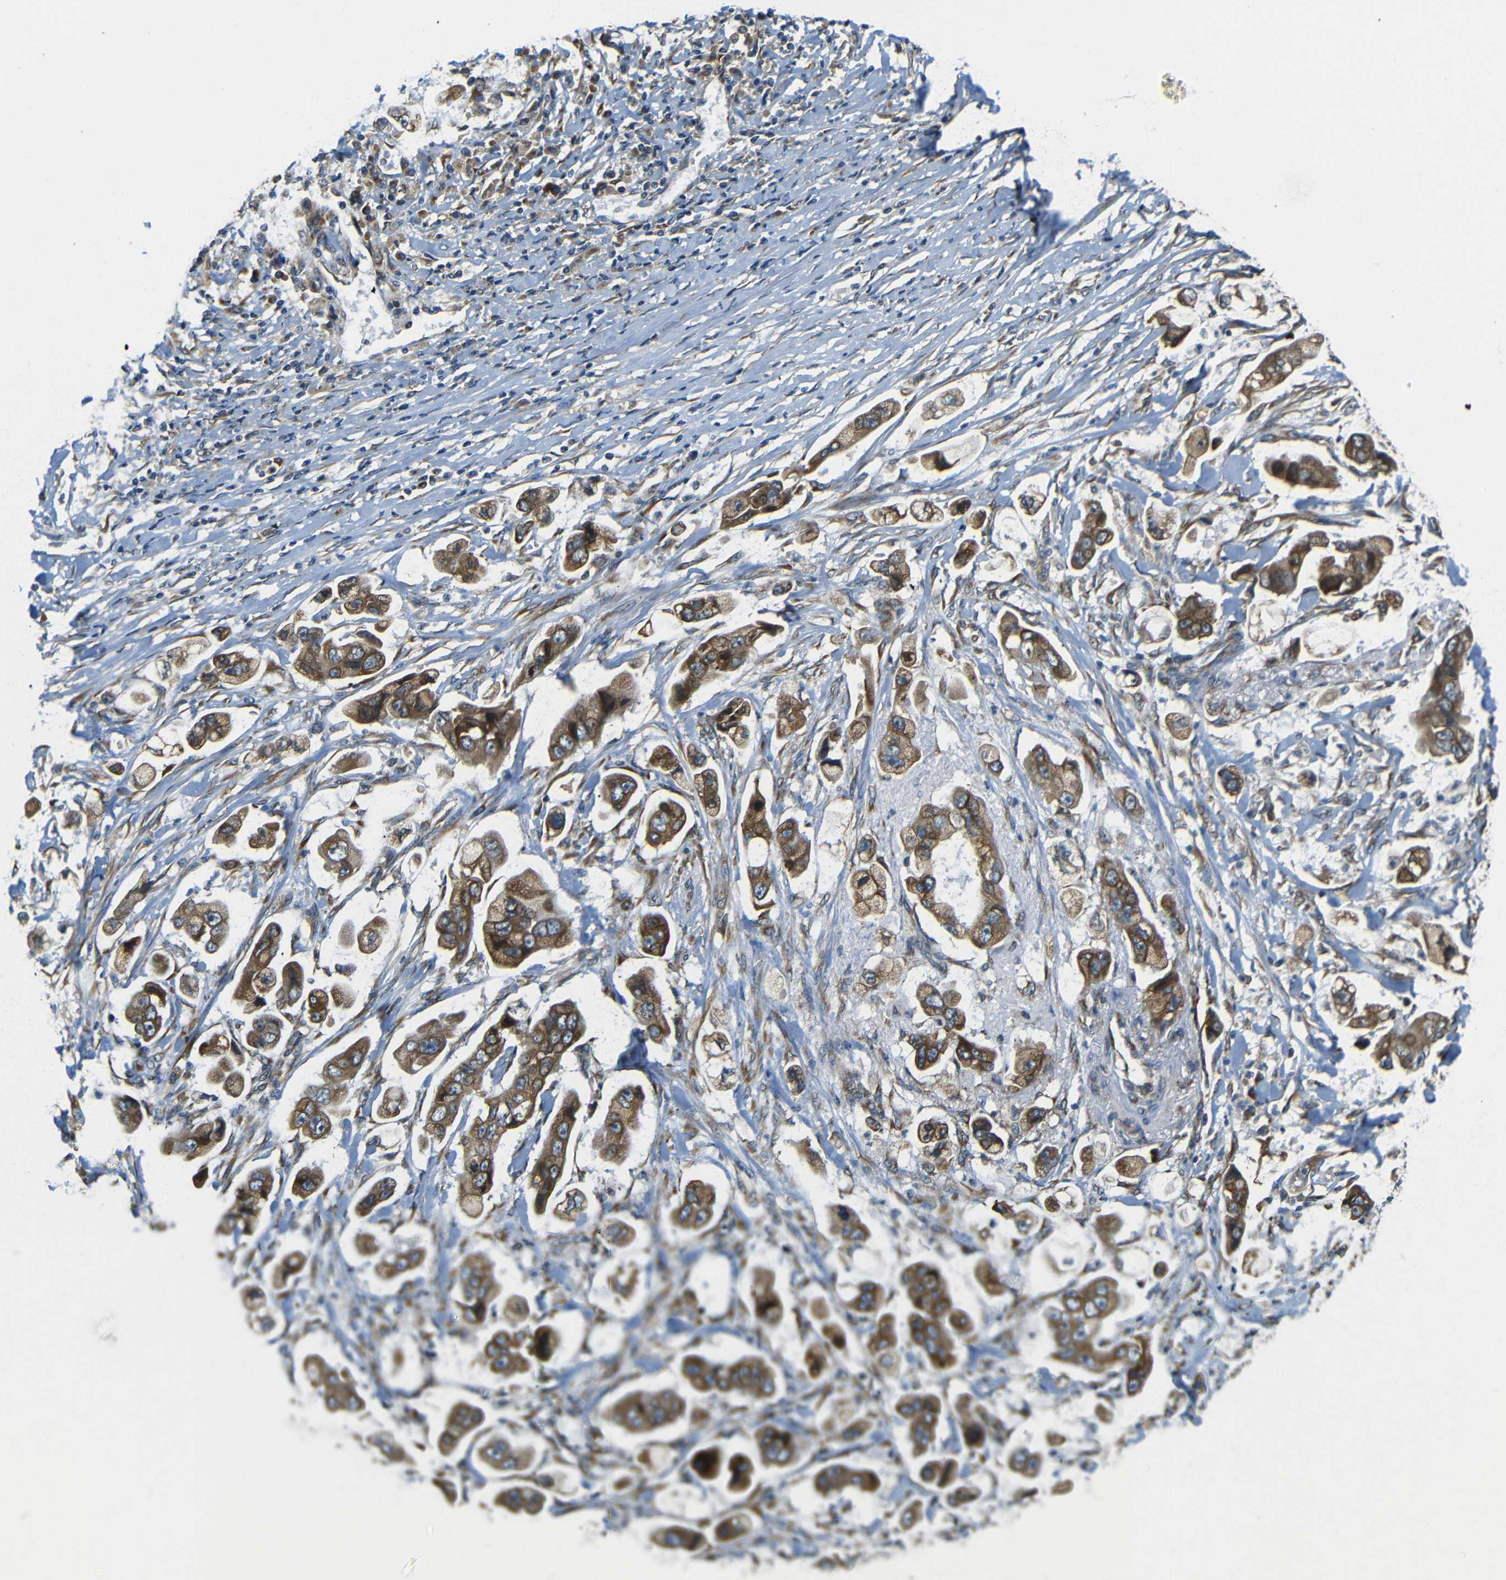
{"staining": {"intensity": "strong", "quantity": ">75%", "location": "cytoplasmic/membranous"}, "tissue": "stomach cancer", "cell_type": "Tumor cells", "image_type": "cancer", "snomed": [{"axis": "morphology", "description": "Adenocarcinoma, NOS"}, {"axis": "topography", "description": "Stomach"}], "caption": "A brown stain highlights strong cytoplasmic/membranous staining of a protein in human stomach cancer tumor cells.", "gene": "VAPB", "patient": {"sex": "male", "age": 62}}